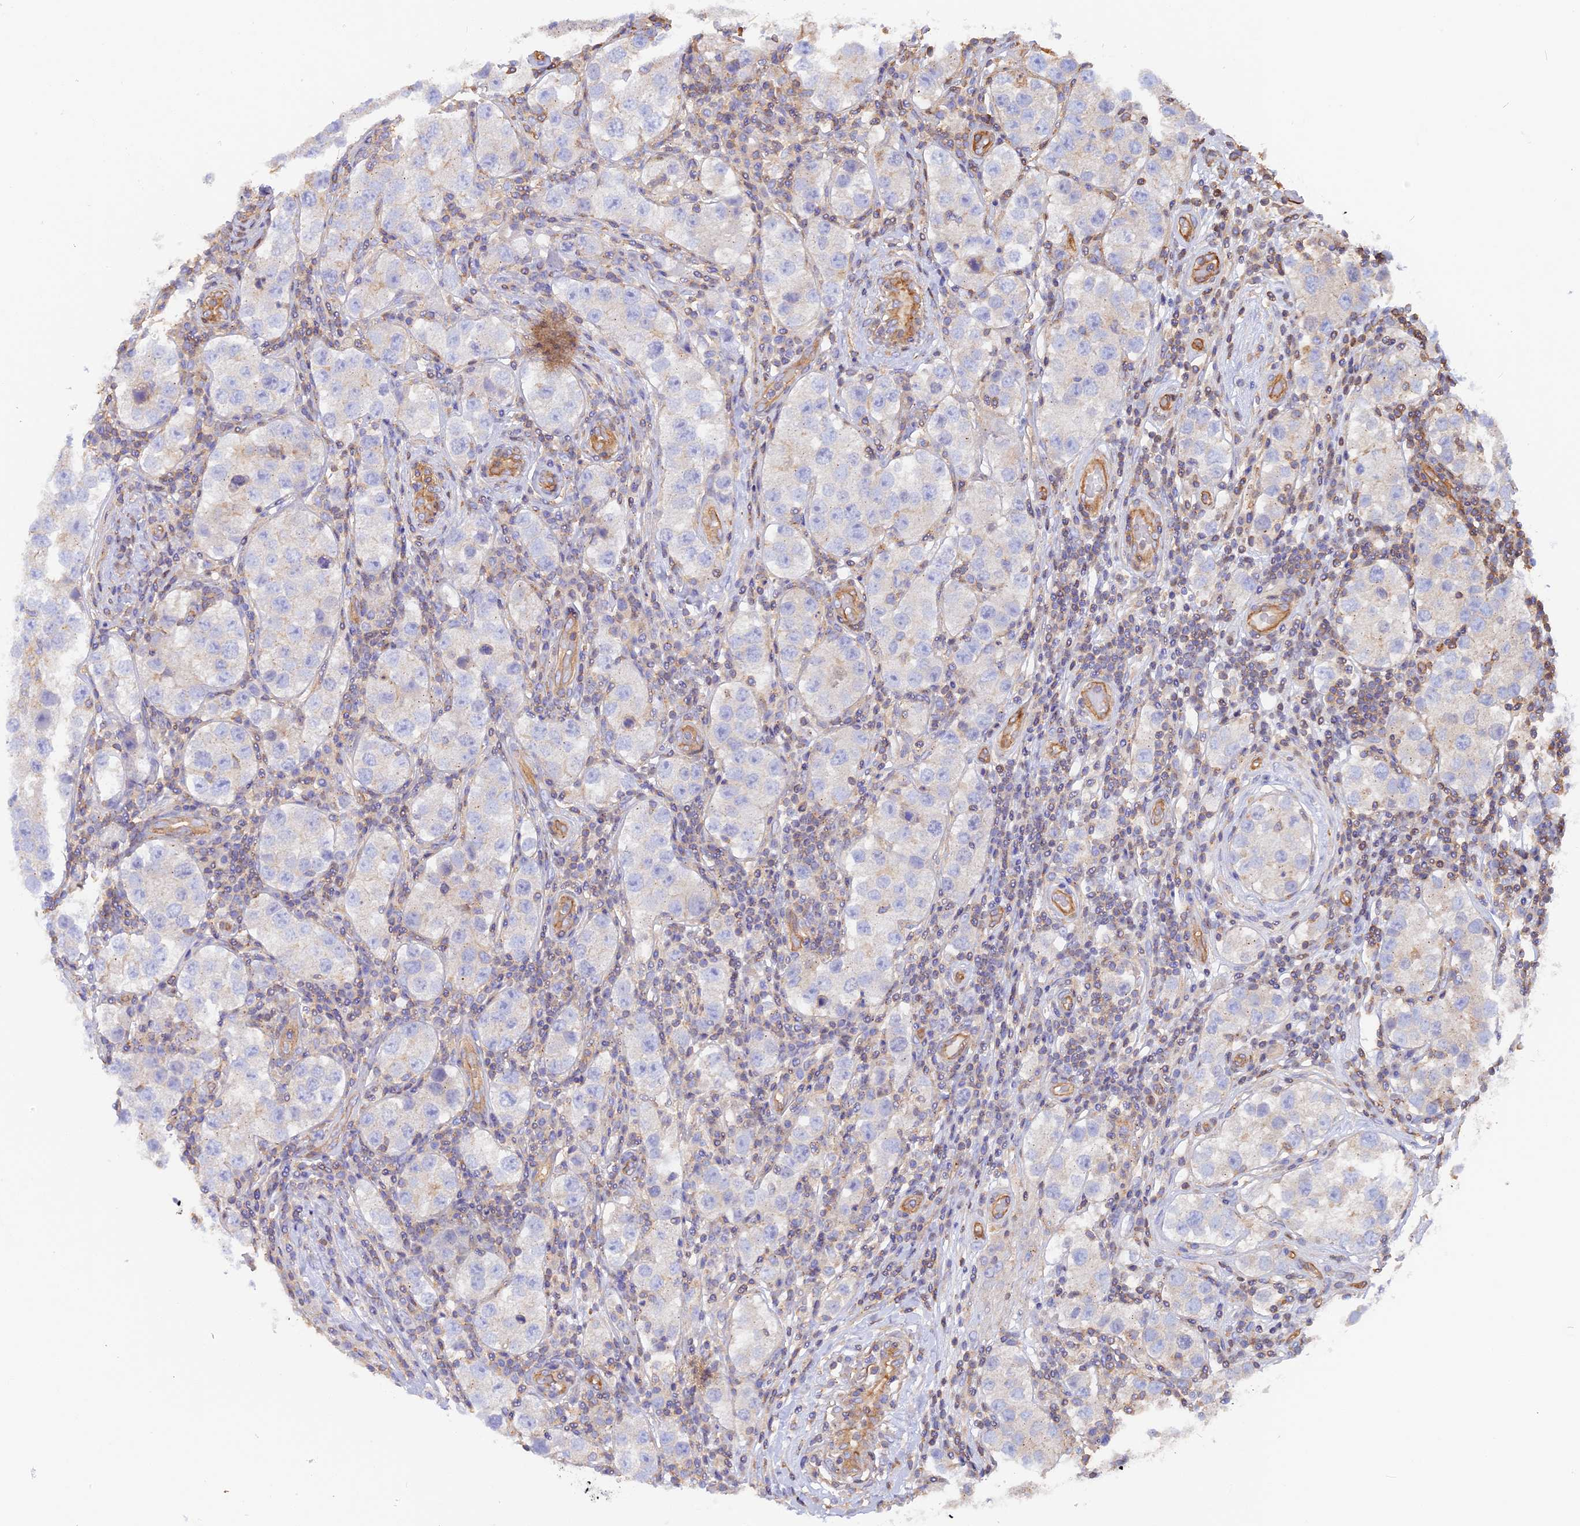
{"staining": {"intensity": "negative", "quantity": "none", "location": "none"}, "tissue": "testis cancer", "cell_type": "Tumor cells", "image_type": "cancer", "snomed": [{"axis": "morphology", "description": "Seminoma, NOS"}, {"axis": "topography", "description": "Testis"}], "caption": "Photomicrograph shows no protein expression in tumor cells of seminoma (testis) tissue.", "gene": "VPS18", "patient": {"sex": "male", "age": 34}}